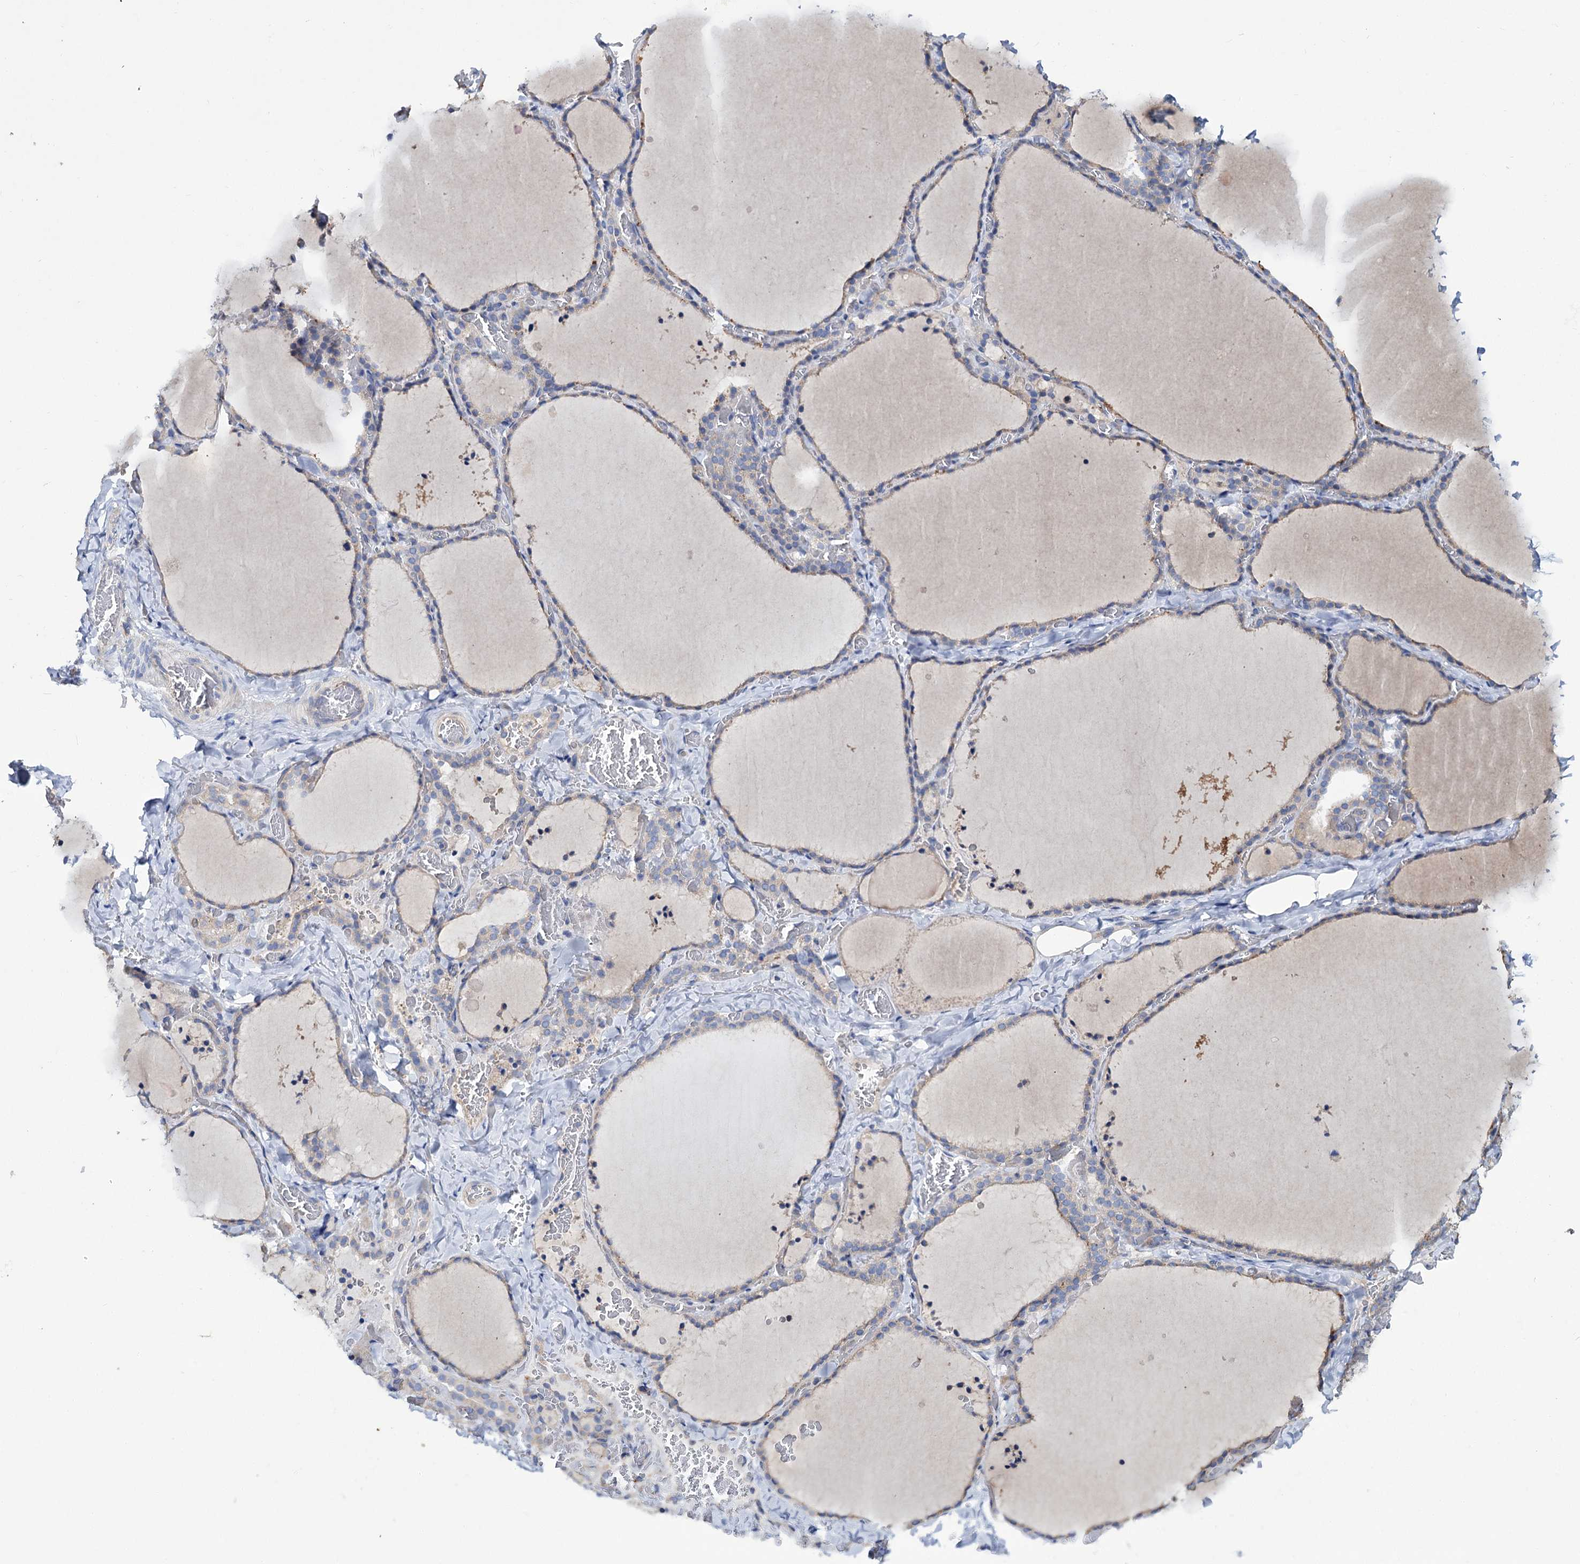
{"staining": {"intensity": "negative", "quantity": "none", "location": "none"}, "tissue": "thyroid gland", "cell_type": "Glandular cells", "image_type": "normal", "snomed": [{"axis": "morphology", "description": "Normal tissue, NOS"}, {"axis": "topography", "description": "Thyroid gland"}], "caption": "Glandular cells show no significant protein staining in benign thyroid gland. (DAB (3,3'-diaminobenzidine) immunohistochemistry (IHC) with hematoxylin counter stain).", "gene": "TRIM55", "patient": {"sex": "female", "age": 22}}